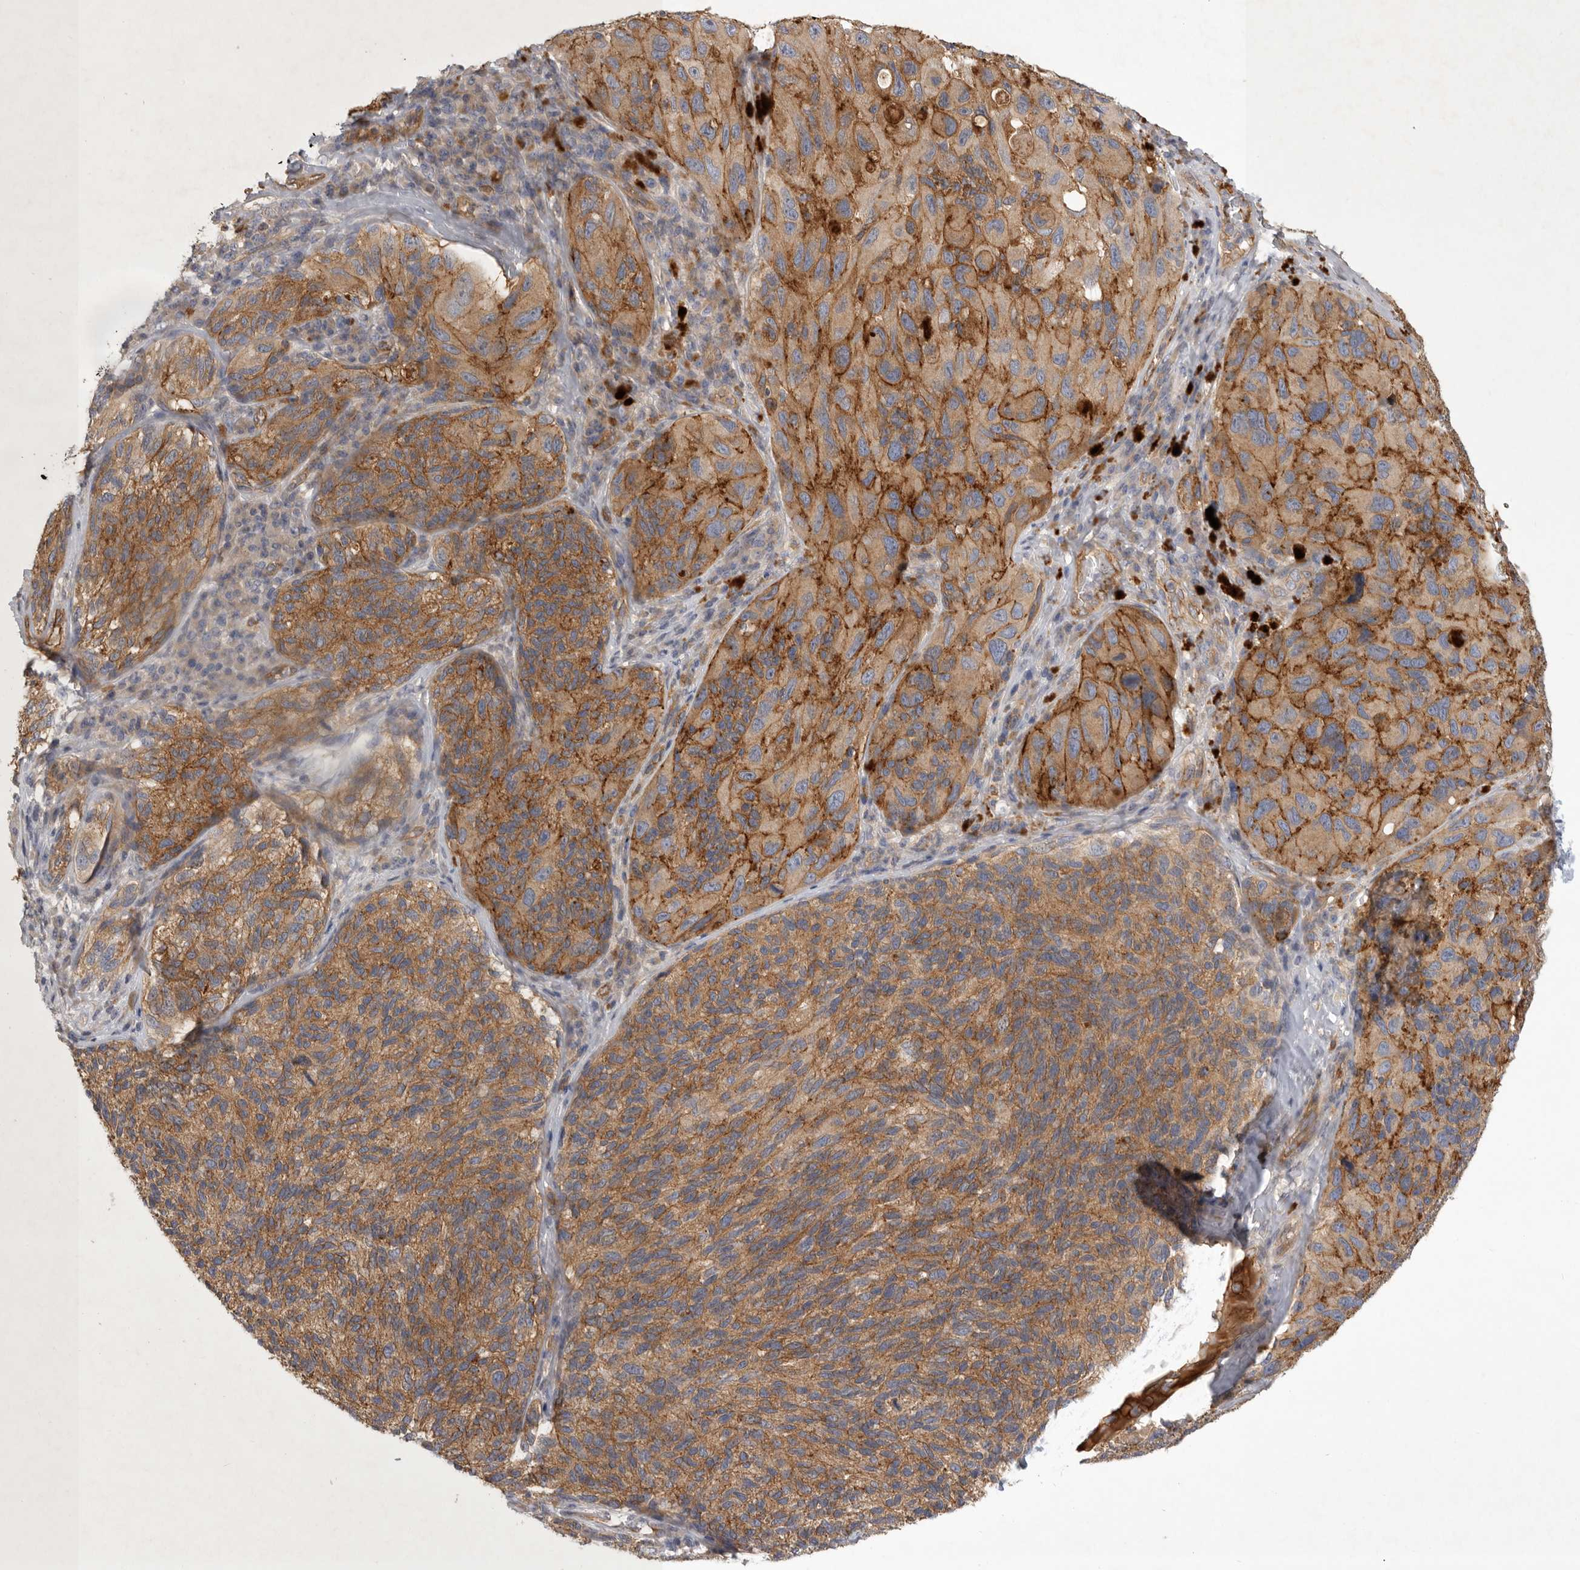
{"staining": {"intensity": "moderate", "quantity": ">75%", "location": "cytoplasmic/membranous"}, "tissue": "melanoma", "cell_type": "Tumor cells", "image_type": "cancer", "snomed": [{"axis": "morphology", "description": "Malignant melanoma, NOS"}, {"axis": "topography", "description": "Skin"}], "caption": "Immunohistochemistry (DAB (3,3'-diaminobenzidine)) staining of human malignant melanoma exhibits moderate cytoplasmic/membranous protein positivity in approximately >75% of tumor cells.", "gene": "MLPH", "patient": {"sex": "female", "age": 73}}